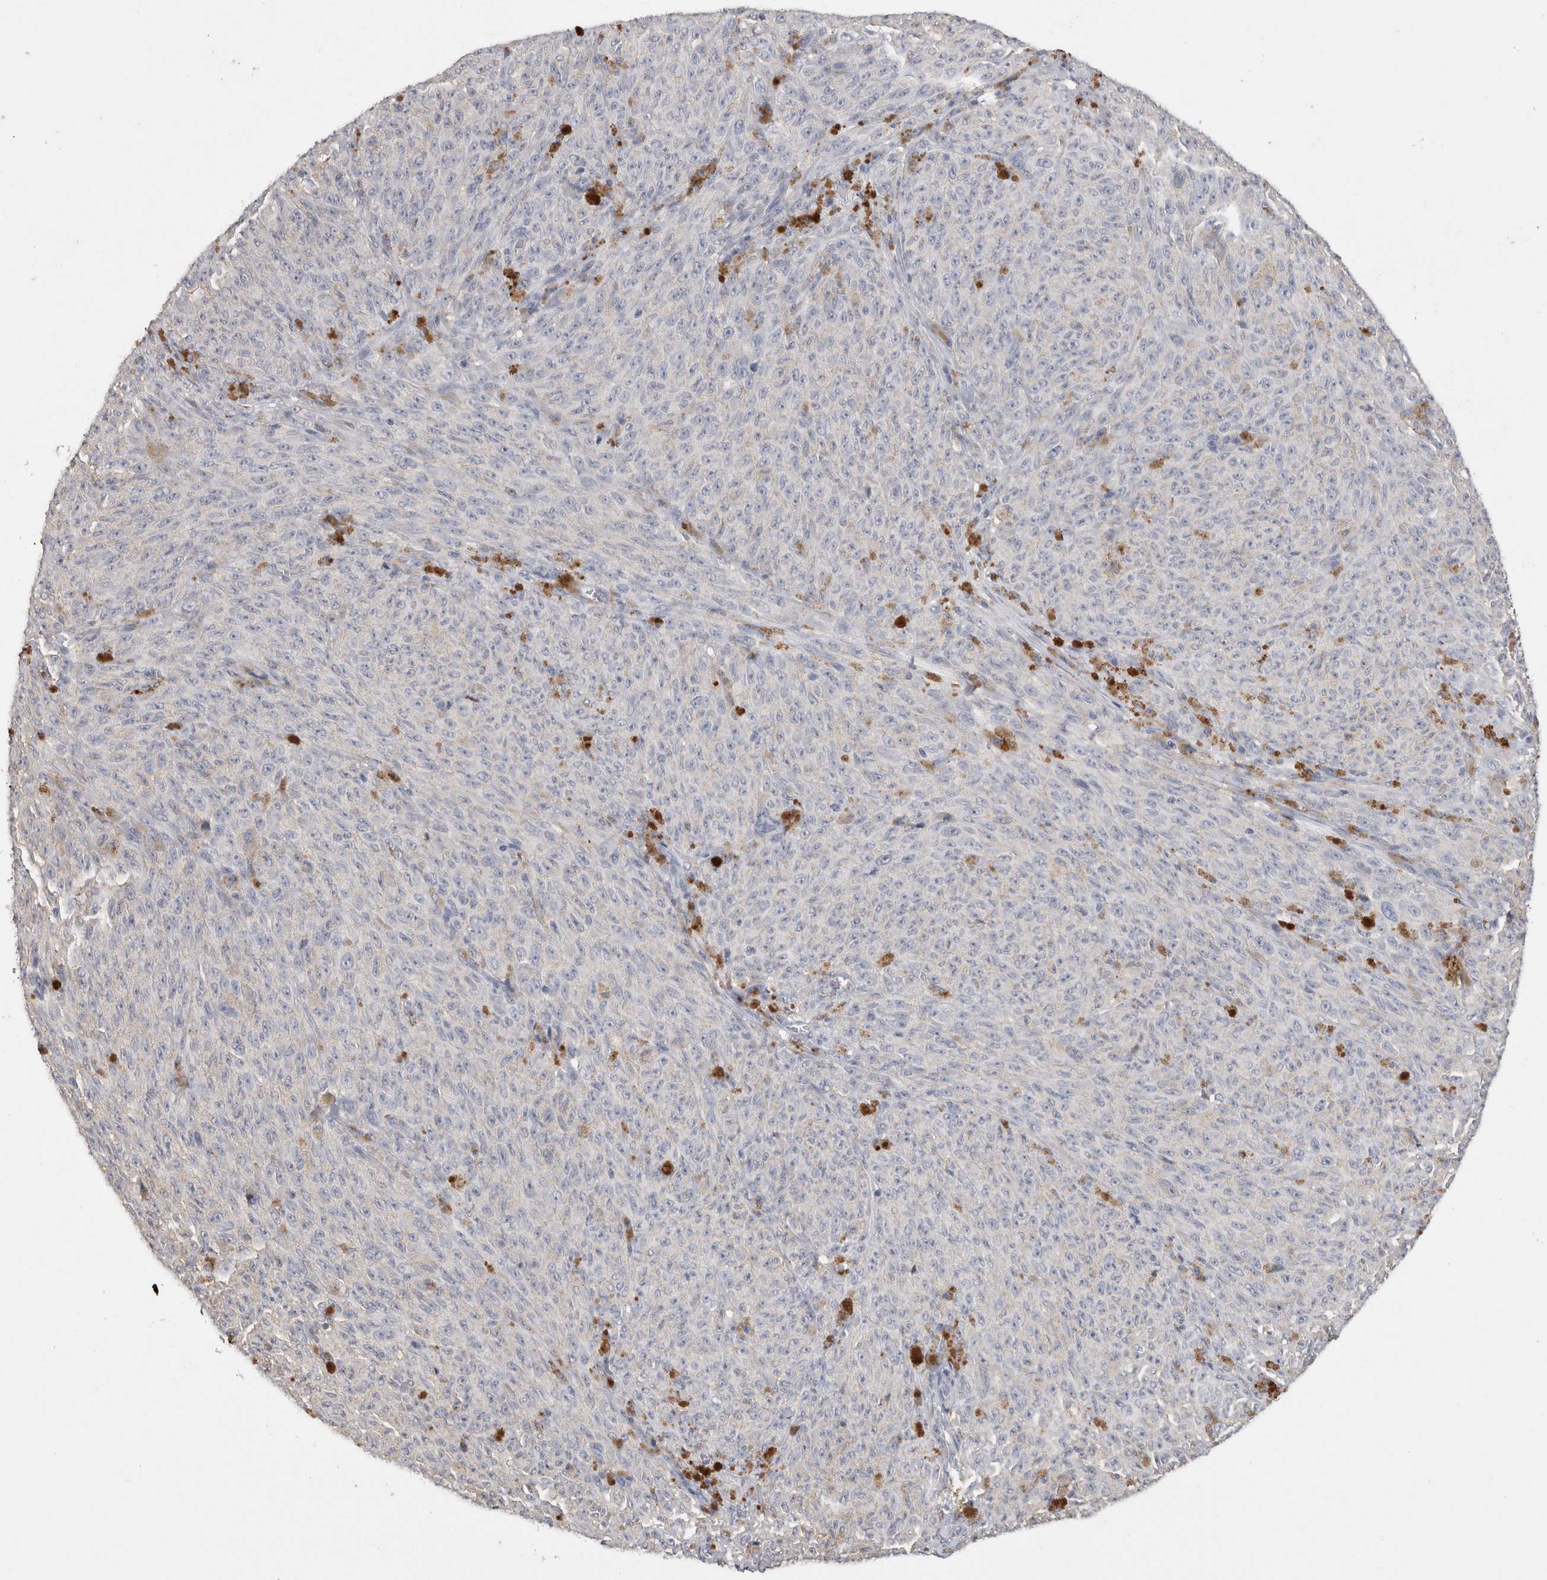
{"staining": {"intensity": "negative", "quantity": "none", "location": "none"}, "tissue": "melanoma", "cell_type": "Tumor cells", "image_type": "cancer", "snomed": [{"axis": "morphology", "description": "Malignant melanoma, NOS"}, {"axis": "topography", "description": "Skin"}], "caption": "IHC histopathology image of melanoma stained for a protein (brown), which displays no staining in tumor cells. Nuclei are stained in blue.", "gene": "CNTFR", "patient": {"sex": "female", "age": 82}}